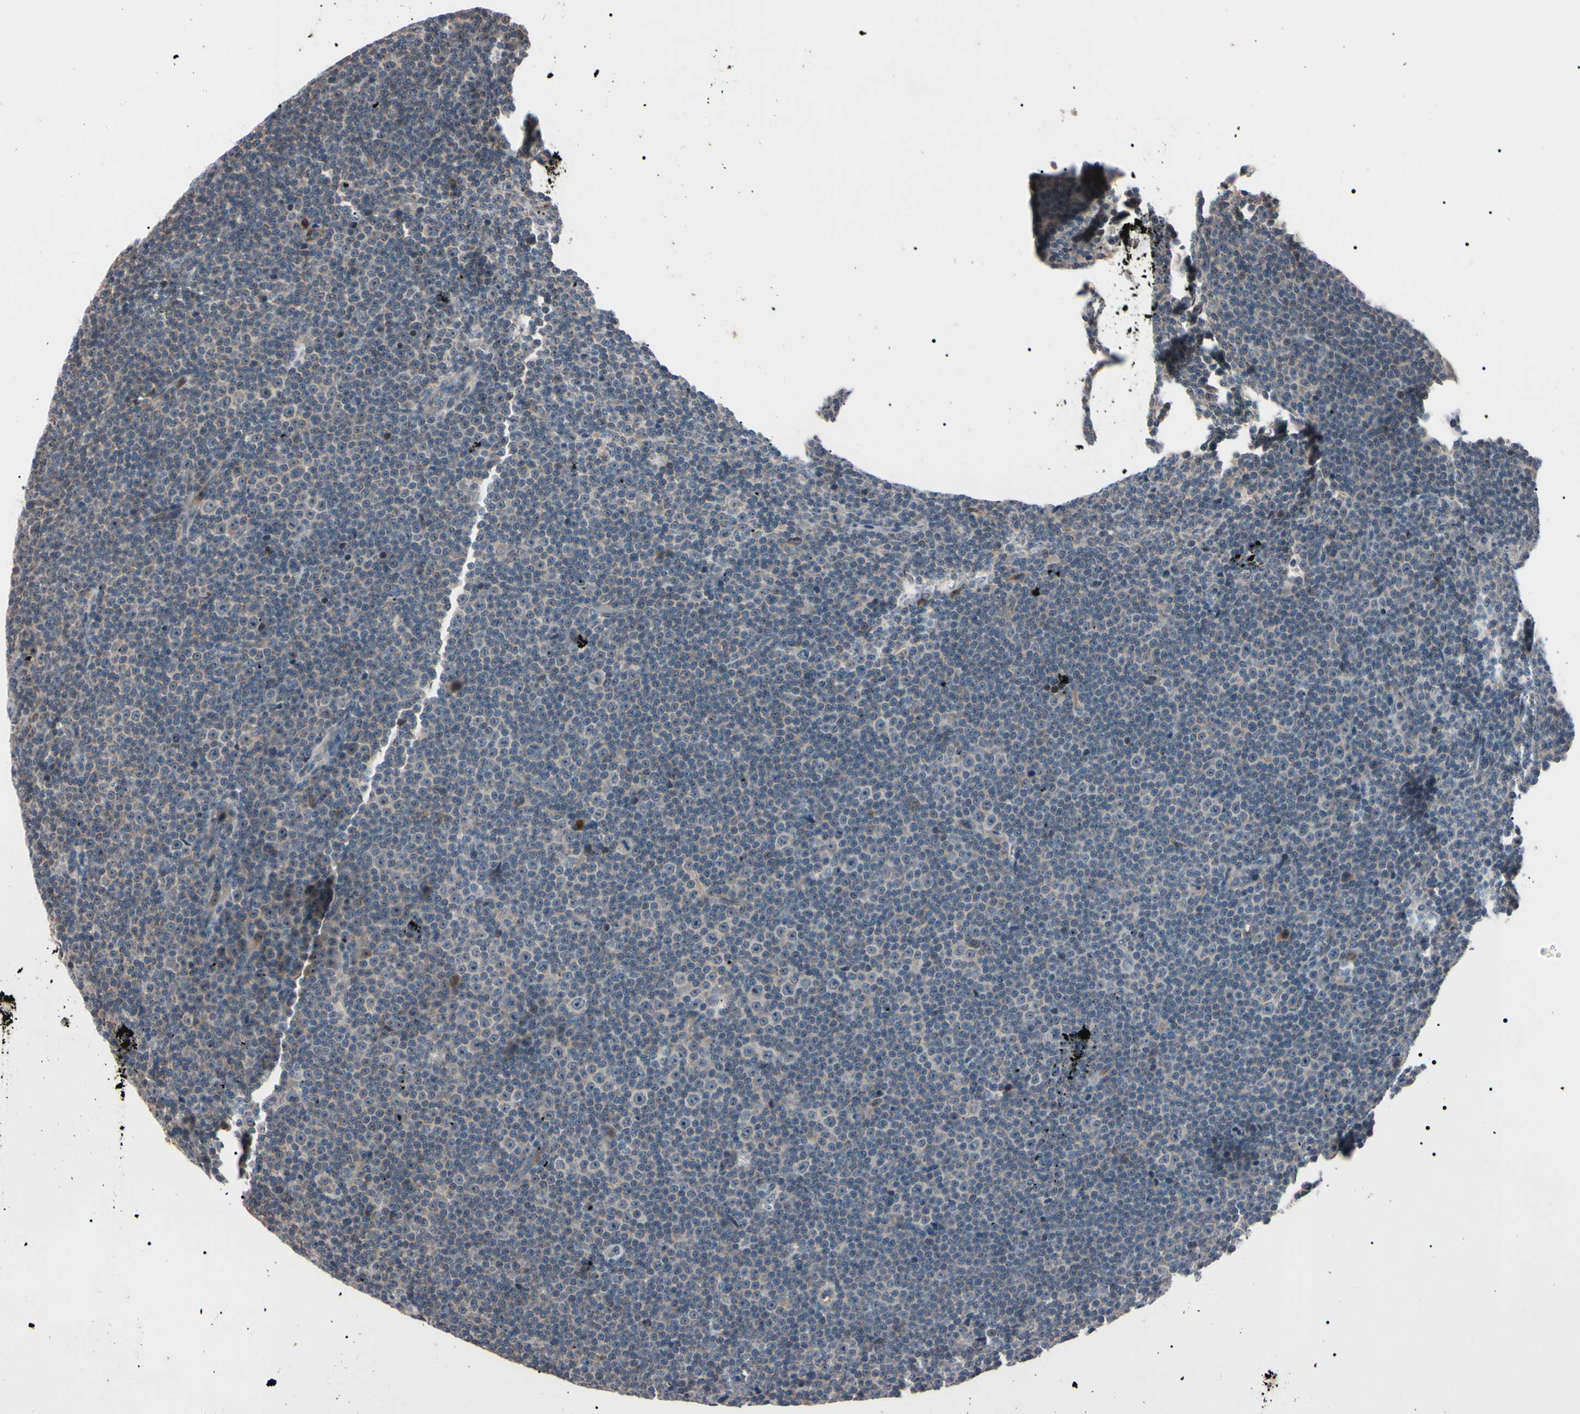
{"staining": {"intensity": "negative", "quantity": "none", "location": "none"}, "tissue": "lymphoma", "cell_type": "Tumor cells", "image_type": "cancer", "snomed": [{"axis": "morphology", "description": "Malignant lymphoma, non-Hodgkin's type, Low grade"}, {"axis": "topography", "description": "Lymph node"}], "caption": "This is an IHC image of lymphoma. There is no staining in tumor cells.", "gene": "TRAF5", "patient": {"sex": "female", "age": 67}}